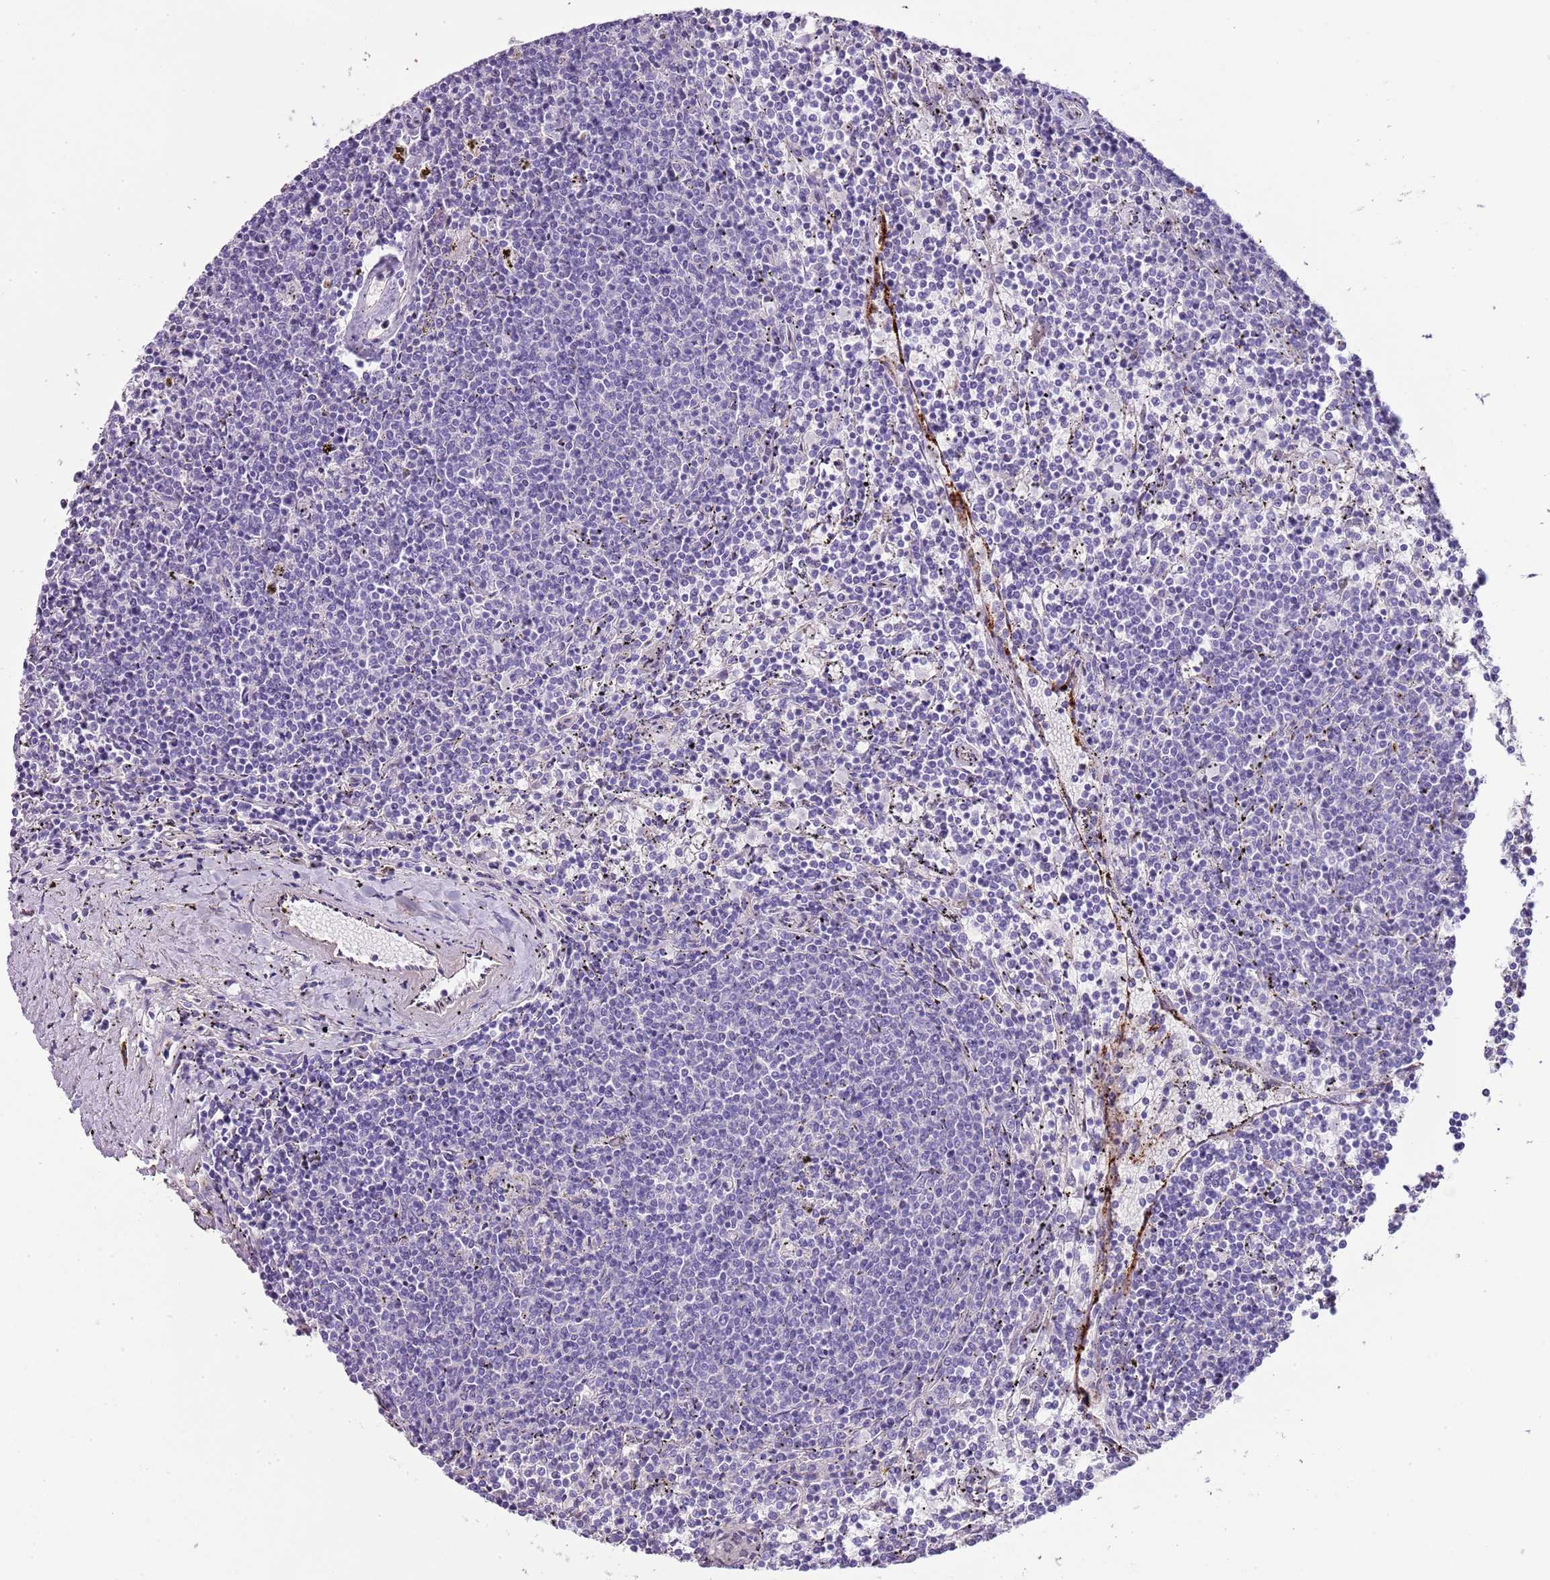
{"staining": {"intensity": "negative", "quantity": "none", "location": "none"}, "tissue": "lymphoma", "cell_type": "Tumor cells", "image_type": "cancer", "snomed": [{"axis": "morphology", "description": "Malignant lymphoma, non-Hodgkin's type, Low grade"}, {"axis": "topography", "description": "Spleen"}], "caption": "A photomicrograph of low-grade malignant lymphoma, non-Hodgkin's type stained for a protein reveals no brown staining in tumor cells.", "gene": "ABHD17C", "patient": {"sex": "female", "age": 50}}